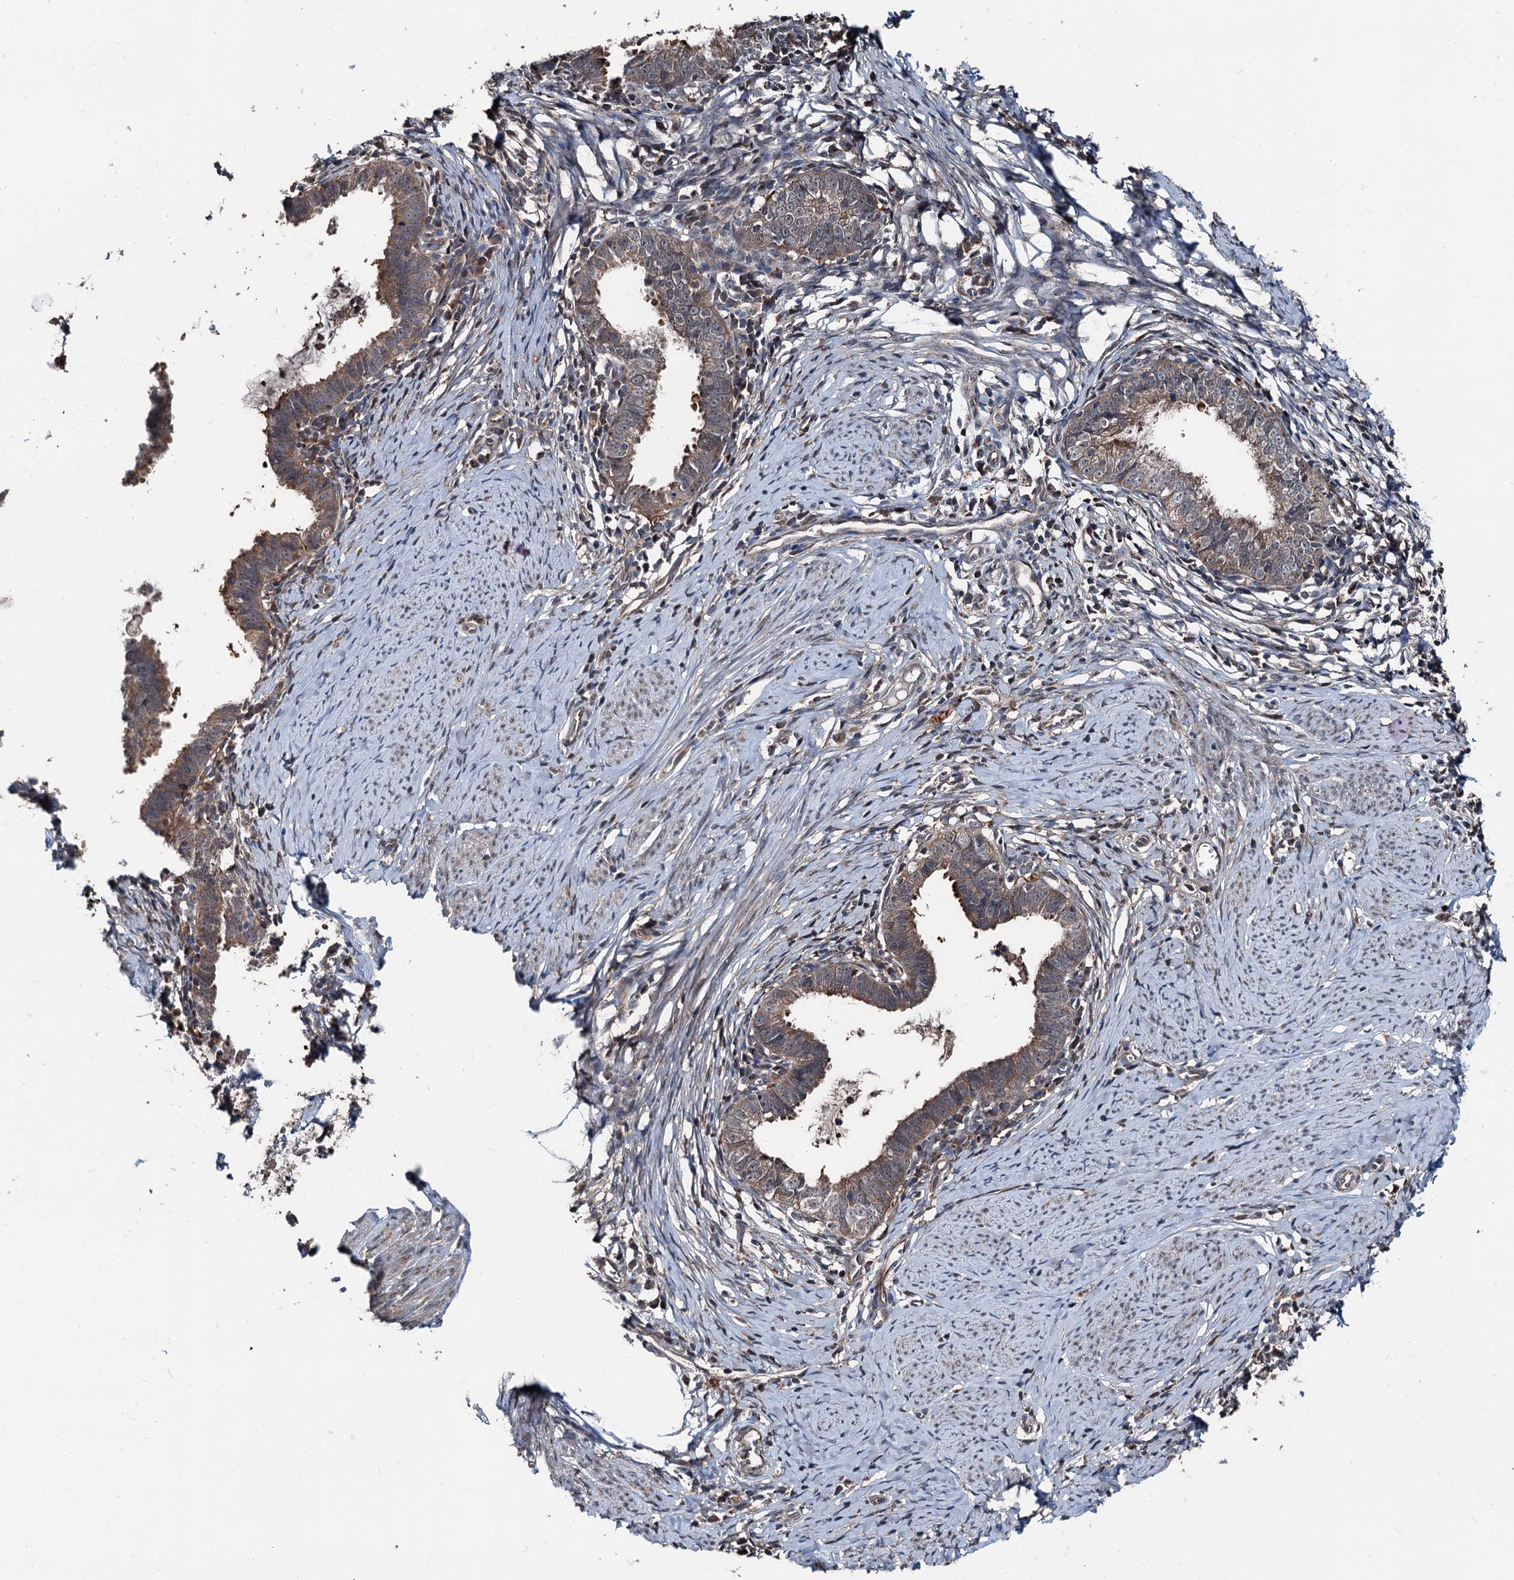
{"staining": {"intensity": "moderate", "quantity": ">75%", "location": "cytoplasmic/membranous"}, "tissue": "cervical cancer", "cell_type": "Tumor cells", "image_type": "cancer", "snomed": [{"axis": "morphology", "description": "Adenocarcinoma, NOS"}, {"axis": "topography", "description": "Cervix"}], "caption": "IHC photomicrograph of neoplastic tissue: human cervical adenocarcinoma stained using immunohistochemistry shows medium levels of moderate protein expression localized specifically in the cytoplasmic/membranous of tumor cells, appearing as a cytoplasmic/membranous brown color.", "gene": "PSMD13", "patient": {"sex": "female", "age": 36}}